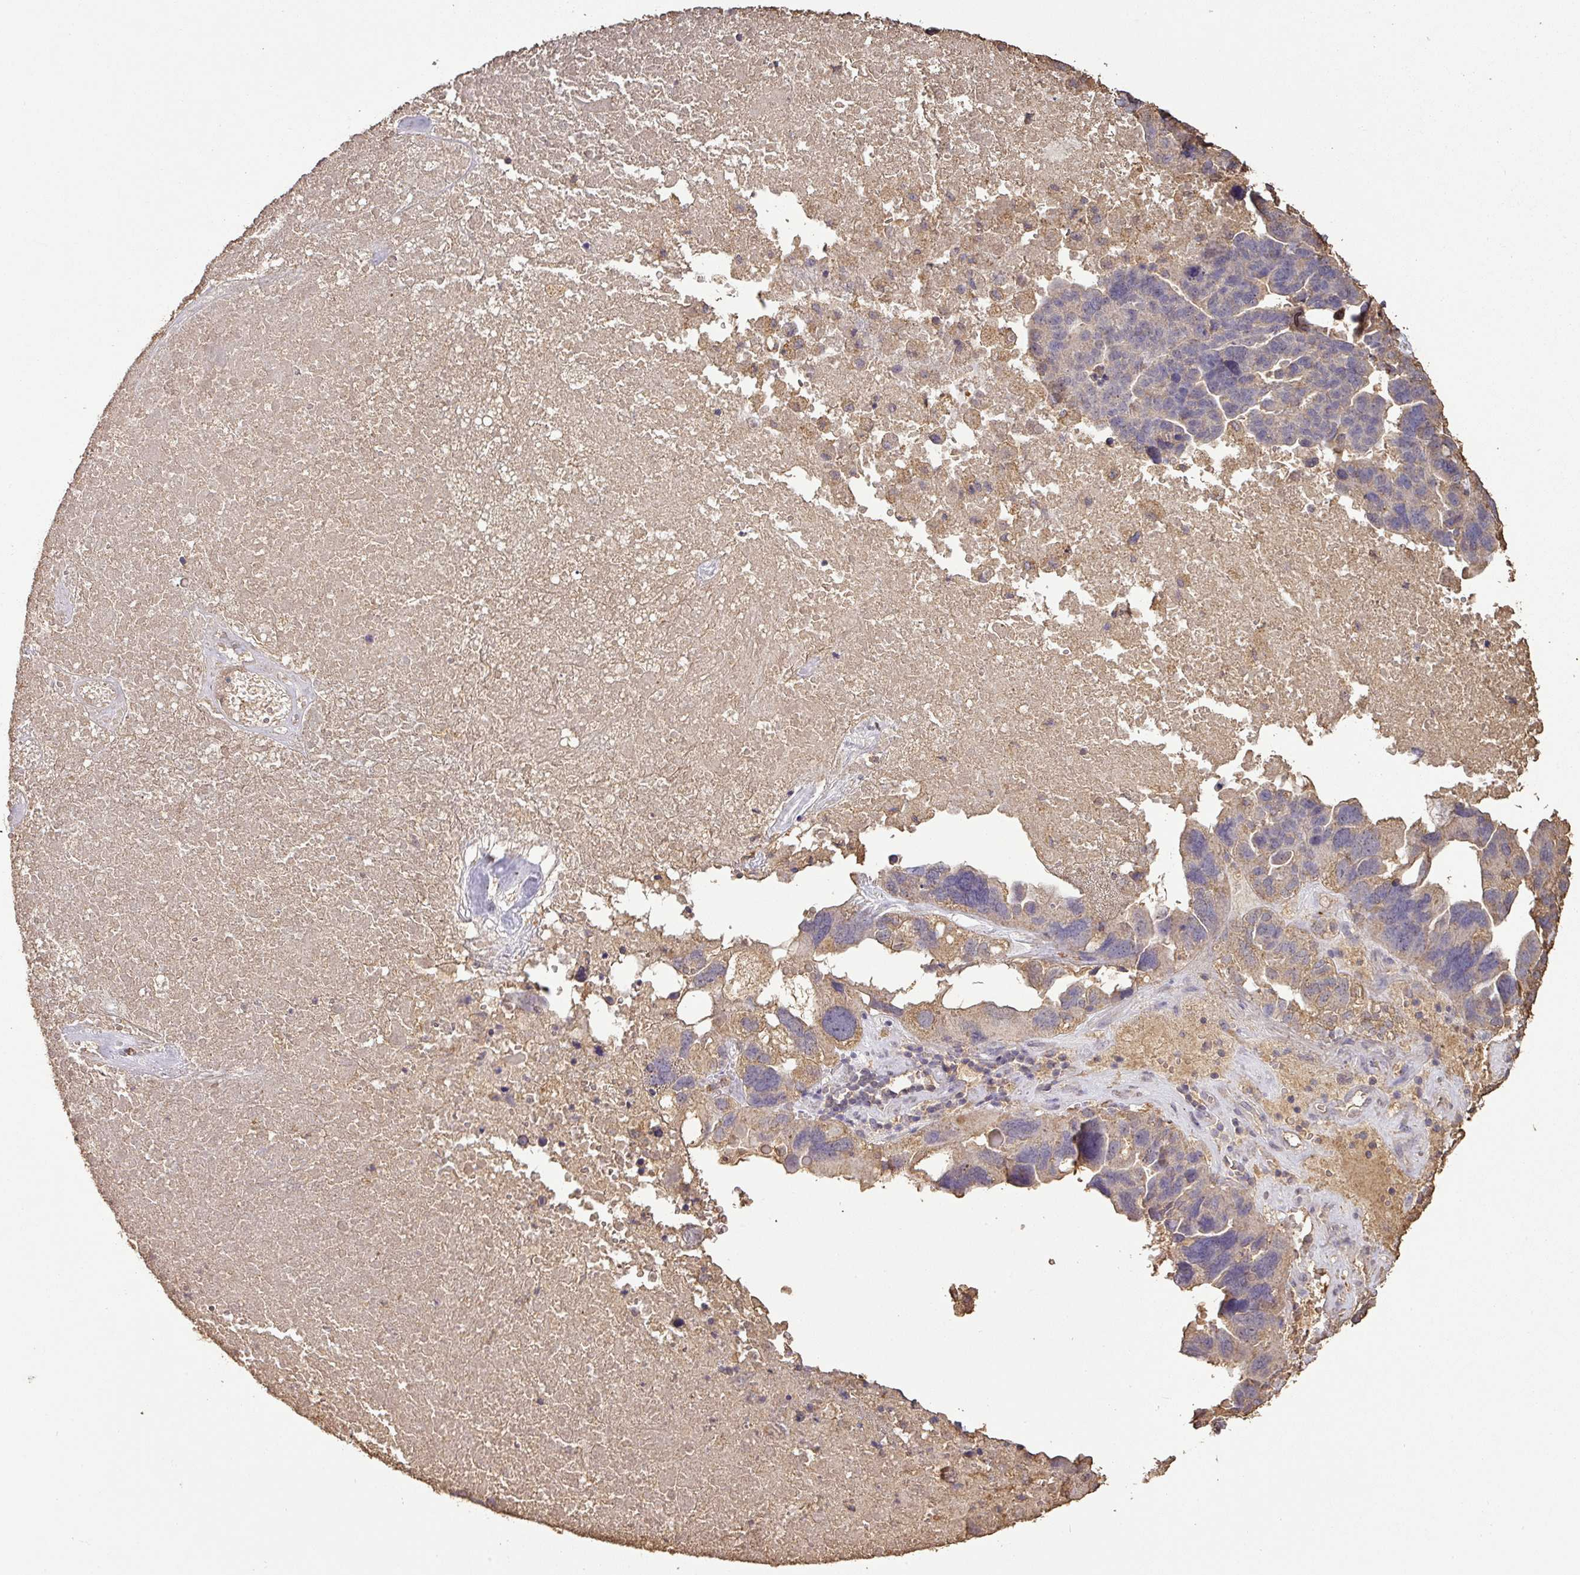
{"staining": {"intensity": "weak", "quantity": "25%-75%", "location": "cytoplasmic/membranous"}, "tissue": "ovarian cancer", "cell_type": "Tumor cells", "image_type": "cancer", "snomed": [{"axis": "morphology", "description": "Cystadenocarcinoma, serous, NOS"}, {"axis": "topography", "description": "Ovary"}], "caption": "Protein analysis of ovarian cancer tissue reveals weak cytoplasmic/membranous positivity in approximately 25%-75% of tumor cells. The protein of interest is stained brown, and the nuclei are stained in blue (DAB (3,3'-diaminobenzidine) IHC with brightfield microscopy, high magnification).", "gene": "ATAT1", "patient": {"sex": "female", "age": 59}}